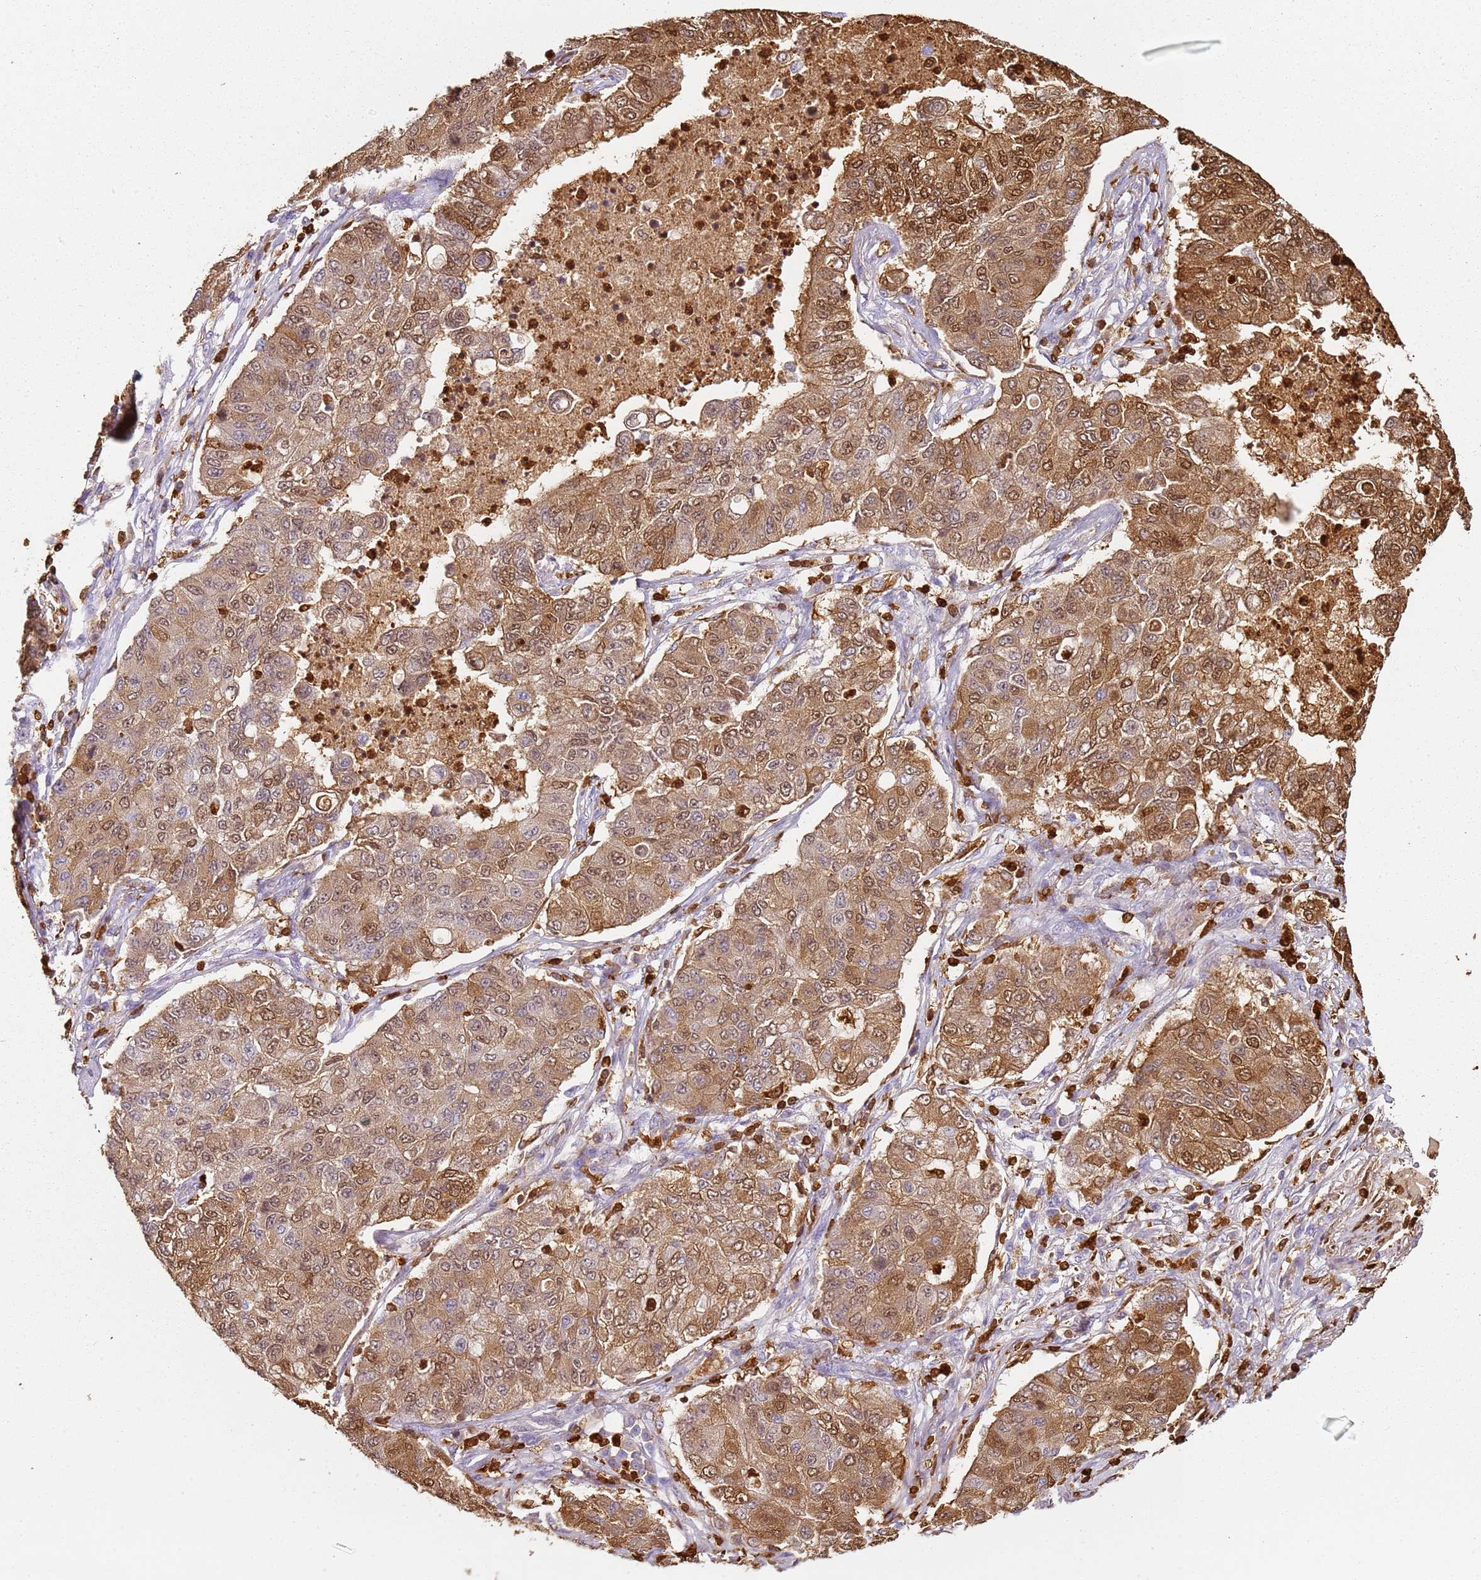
{"staining": {"intensity": "moderate", "quantity": ">75%", "location": "cytoplasmic/membranous,nuclear"}, "tissue": "lung cancer", "cell_type": "Tumor cells", "image_type": "cancer", "snomed": [{"axis": "morphology", "description": "Squamous cell carcinoma, NOS"}, {"axis": "topography", "description": "Lung"}], "caption": "There is medium levels of moderate cytoplasmic/membranous and nuclear staining in tumor cells of lung cancer (squamous cell carcinoma), as demonstrated by immunohistochemical staining (brown color).", "gene": "S100A4", "patient": {"sex": "male", "age": 74}}